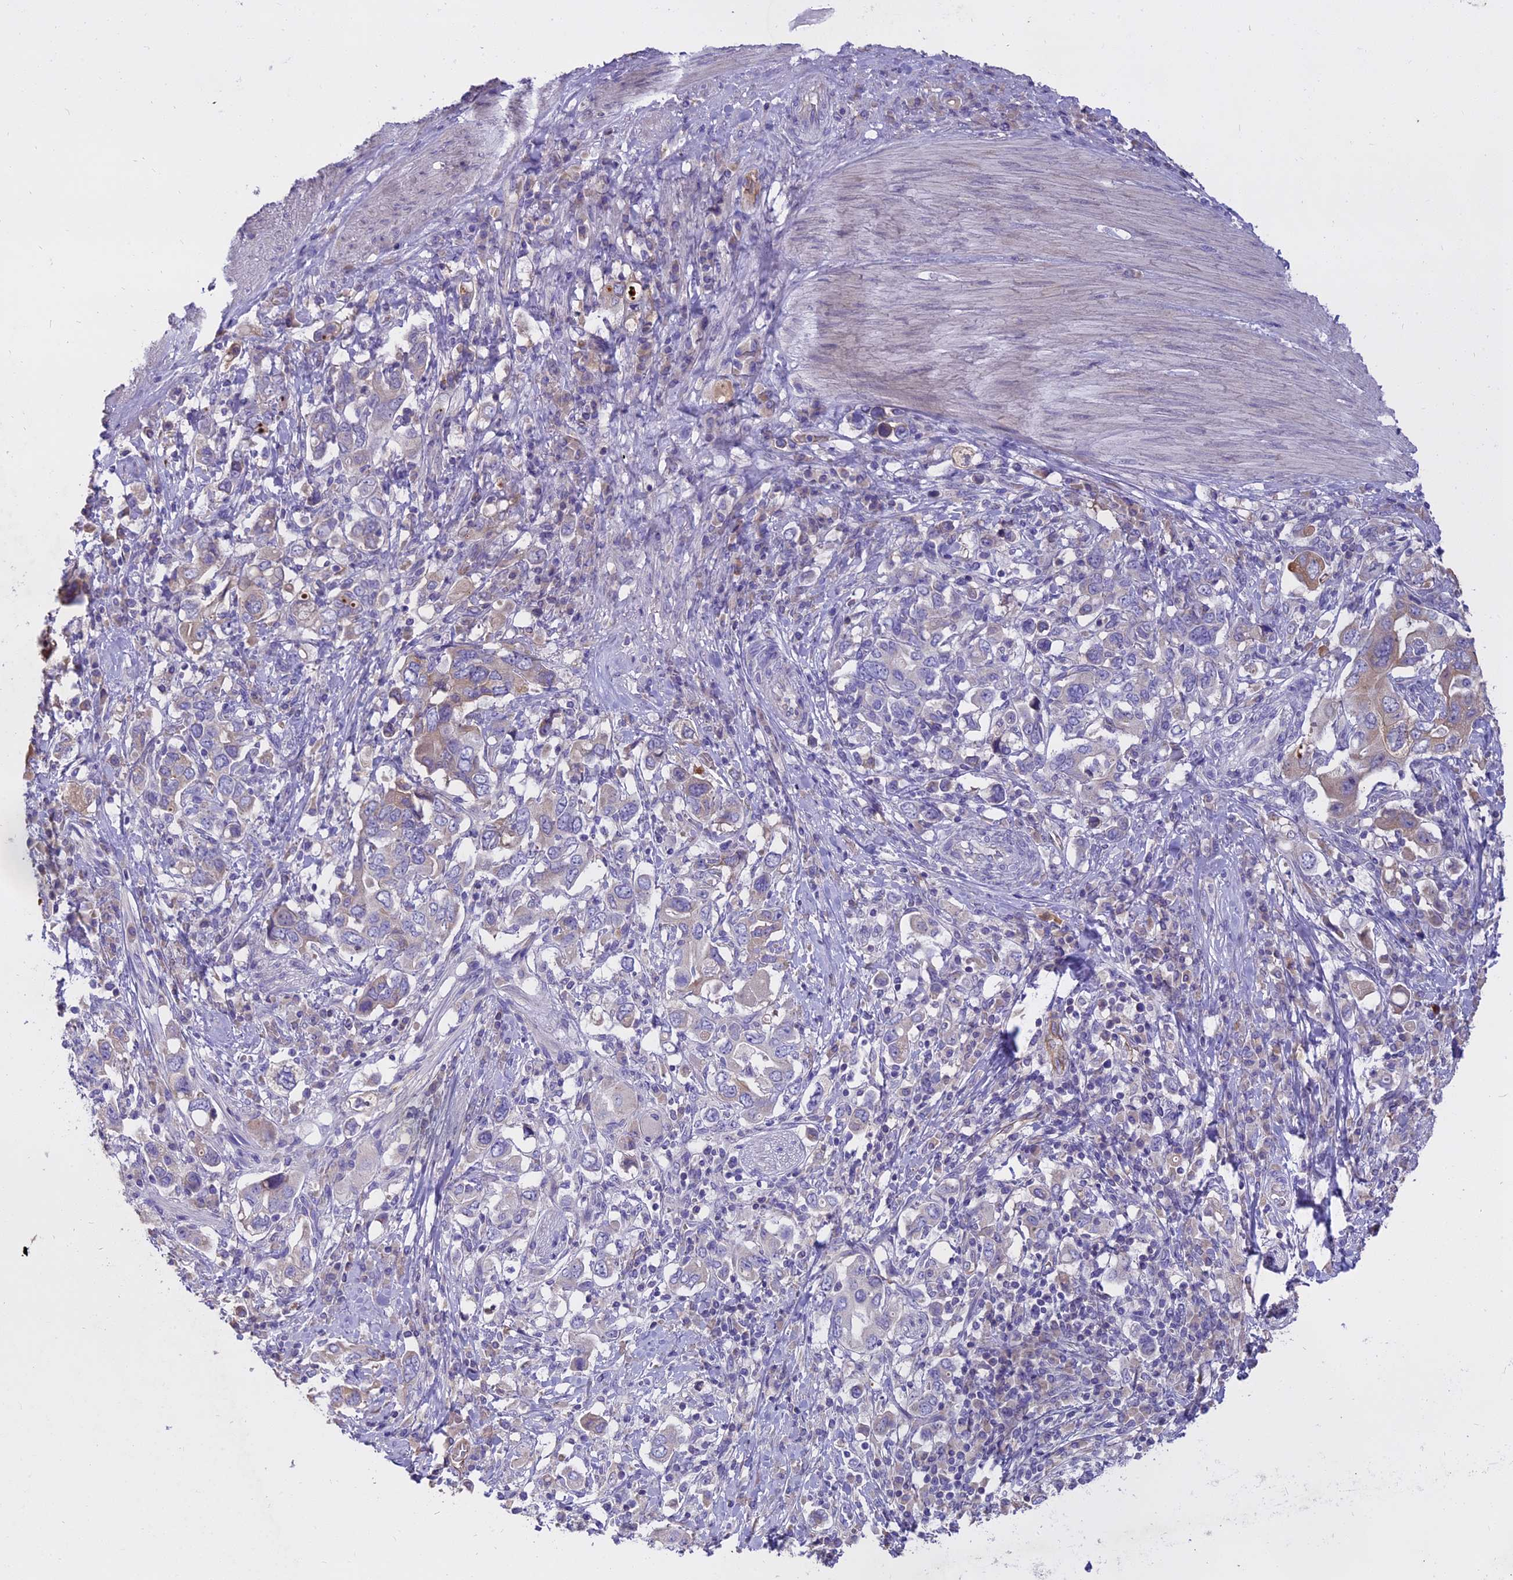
{"staining": {"intensity": "weak", "quantity": "<25%", "location": "cytoplasmic/membranous"}, "tissue": "stomach cancer", "cell_type": "Tumor cells", "image_type": "cancer", "snomed": [{"axis": "morphology", "description": "Adenocarcinoma, NOS"}, {"axis": "topography", "description": "Stomach, upper"}, {"axis": "topography", "description": "Stomach"}], "caption": "IHC image of neoplastic tissue: stomach cancer stained with DAB (3,3'-diaminobenzidine) exhibits no significant protein staining in tumor cells. (Stains: DAB (3,3'-diaminobenzidine) IHC with hematoxylin counter stain, Microscopy: brightfield microscopy at high magnification).", "gene": "WFDC2", "patient": {"sex": "male", "age": 62}}